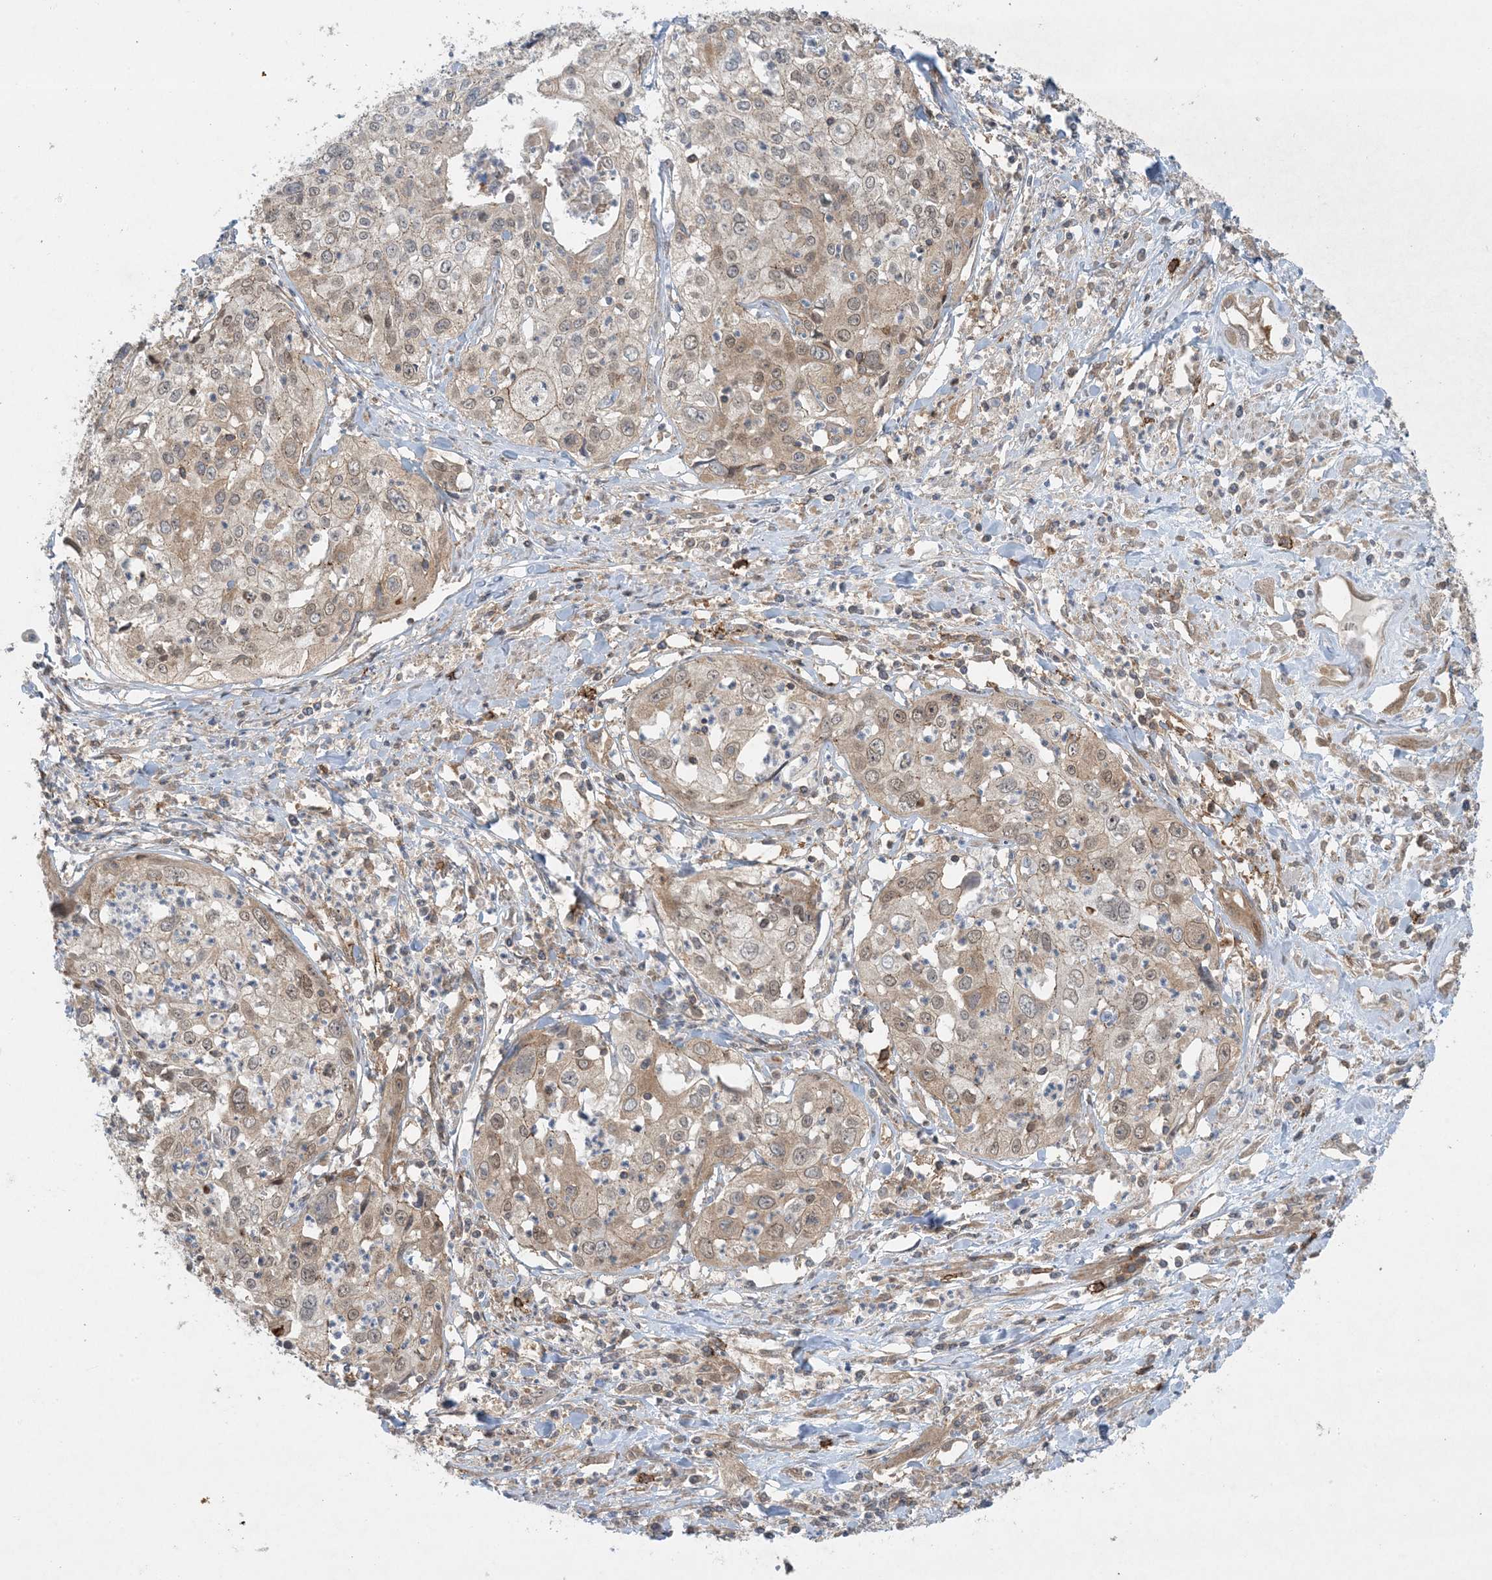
{"staining": {"intensity": "weak", "quantity": "25%-75%", "location": "cytoplasmic/membranous,nuclear"}, "tissue": "cervical cancer", "cell_type": "Tumor cells", "image_type": "cancer", "snomed": [{"axis": "morphology", "description": "Squamous cell carcinoma, NOS"}, {"axis": "topography", "description": "Cervix"}], "caption": "Protein staining of cervical squamous cell carcinoma tissue reveals weak cytoplasmic/membranous and nuclear positivity in approximately 25%-75% of tumor cells.", "gene": "STAM2", "patient": {"sex": "female", "age": 31}}